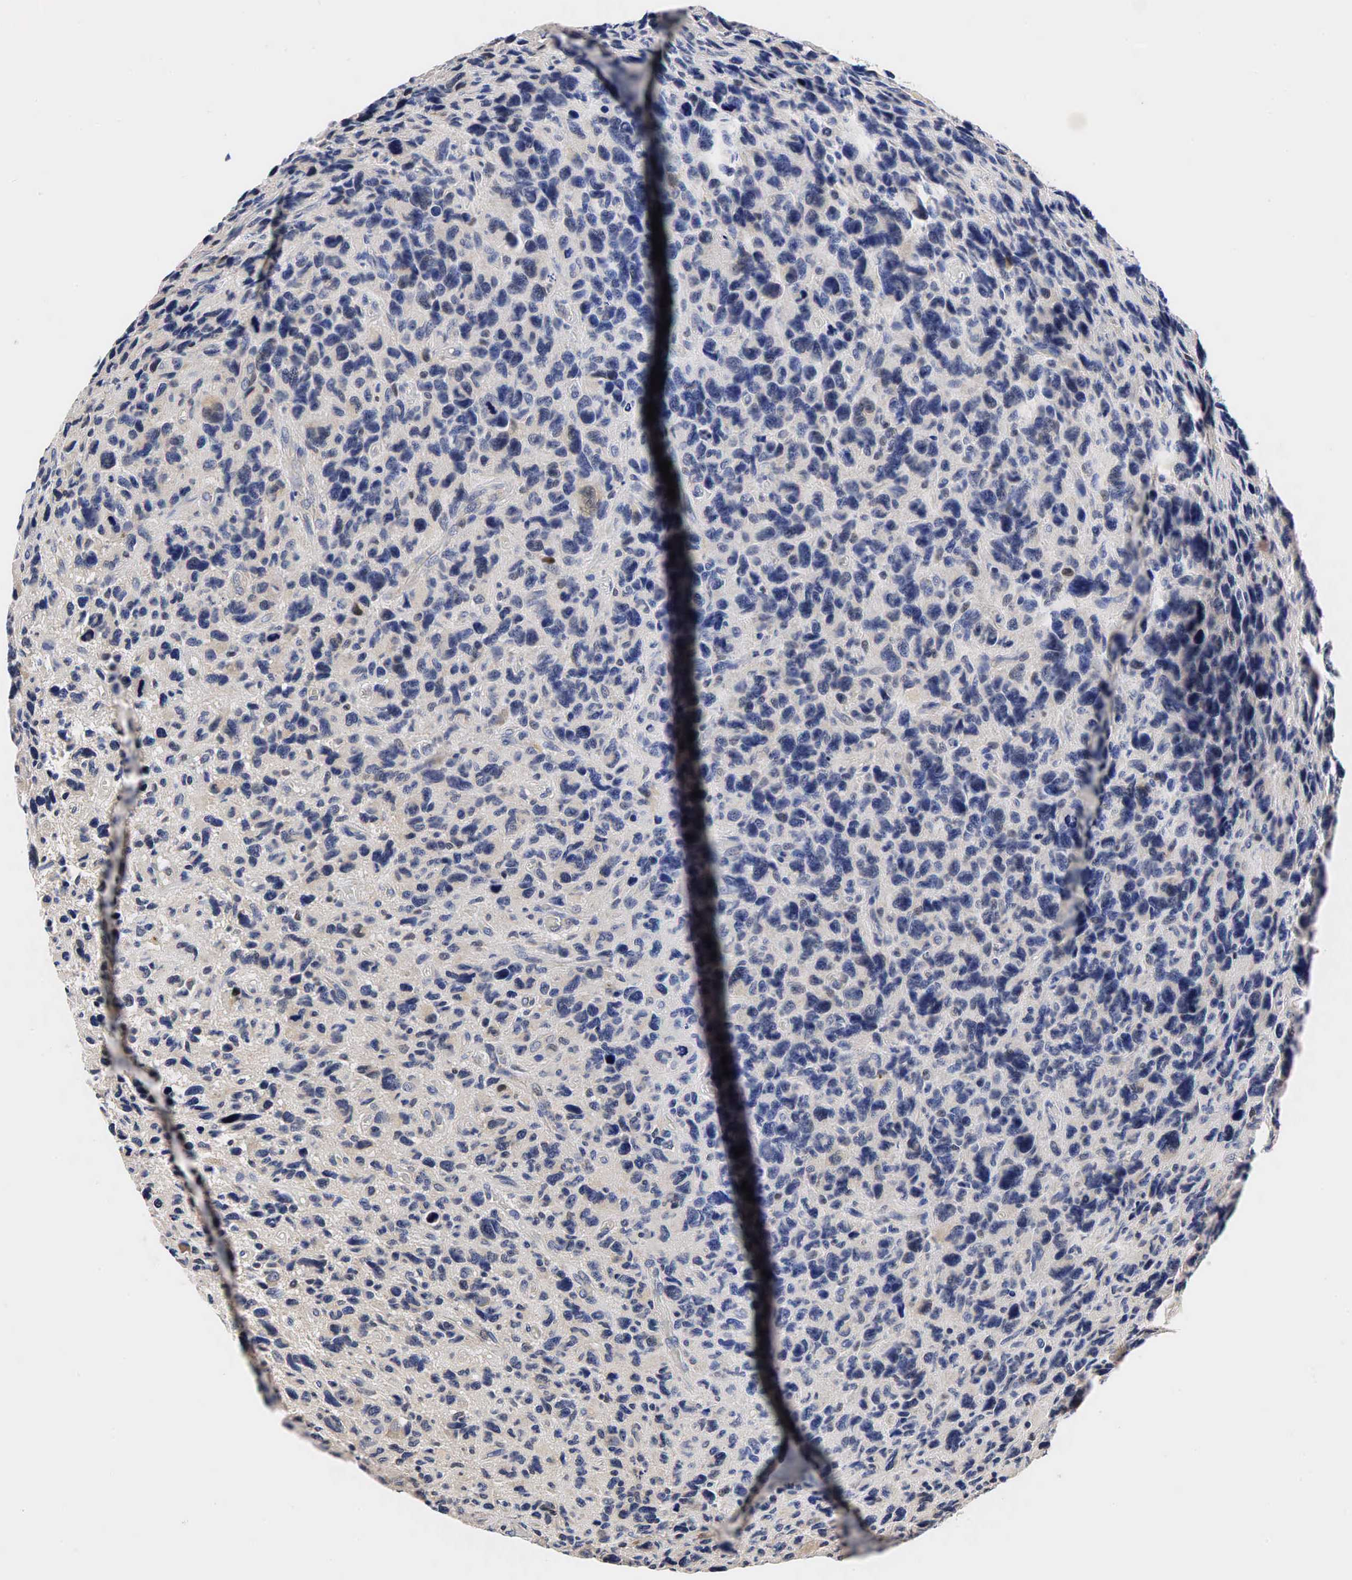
{"staining": {"intensity": "negative", "quantity": "none", "location": "none"}, "tissue": "glioma", "cell_type": "Tumor cells", "image_type": "cancer", "snomed": [{"axis": "morphology", "description": "Glioma, malignant, High grade"}, {"axis": "topography", "description": "Brain"}], "caption": "Glioma was stained to show a protein in brown. There is no significant expression in tumor cells.", "gene": "CCND1", "patient": {"sex": "female", "age": 60}}